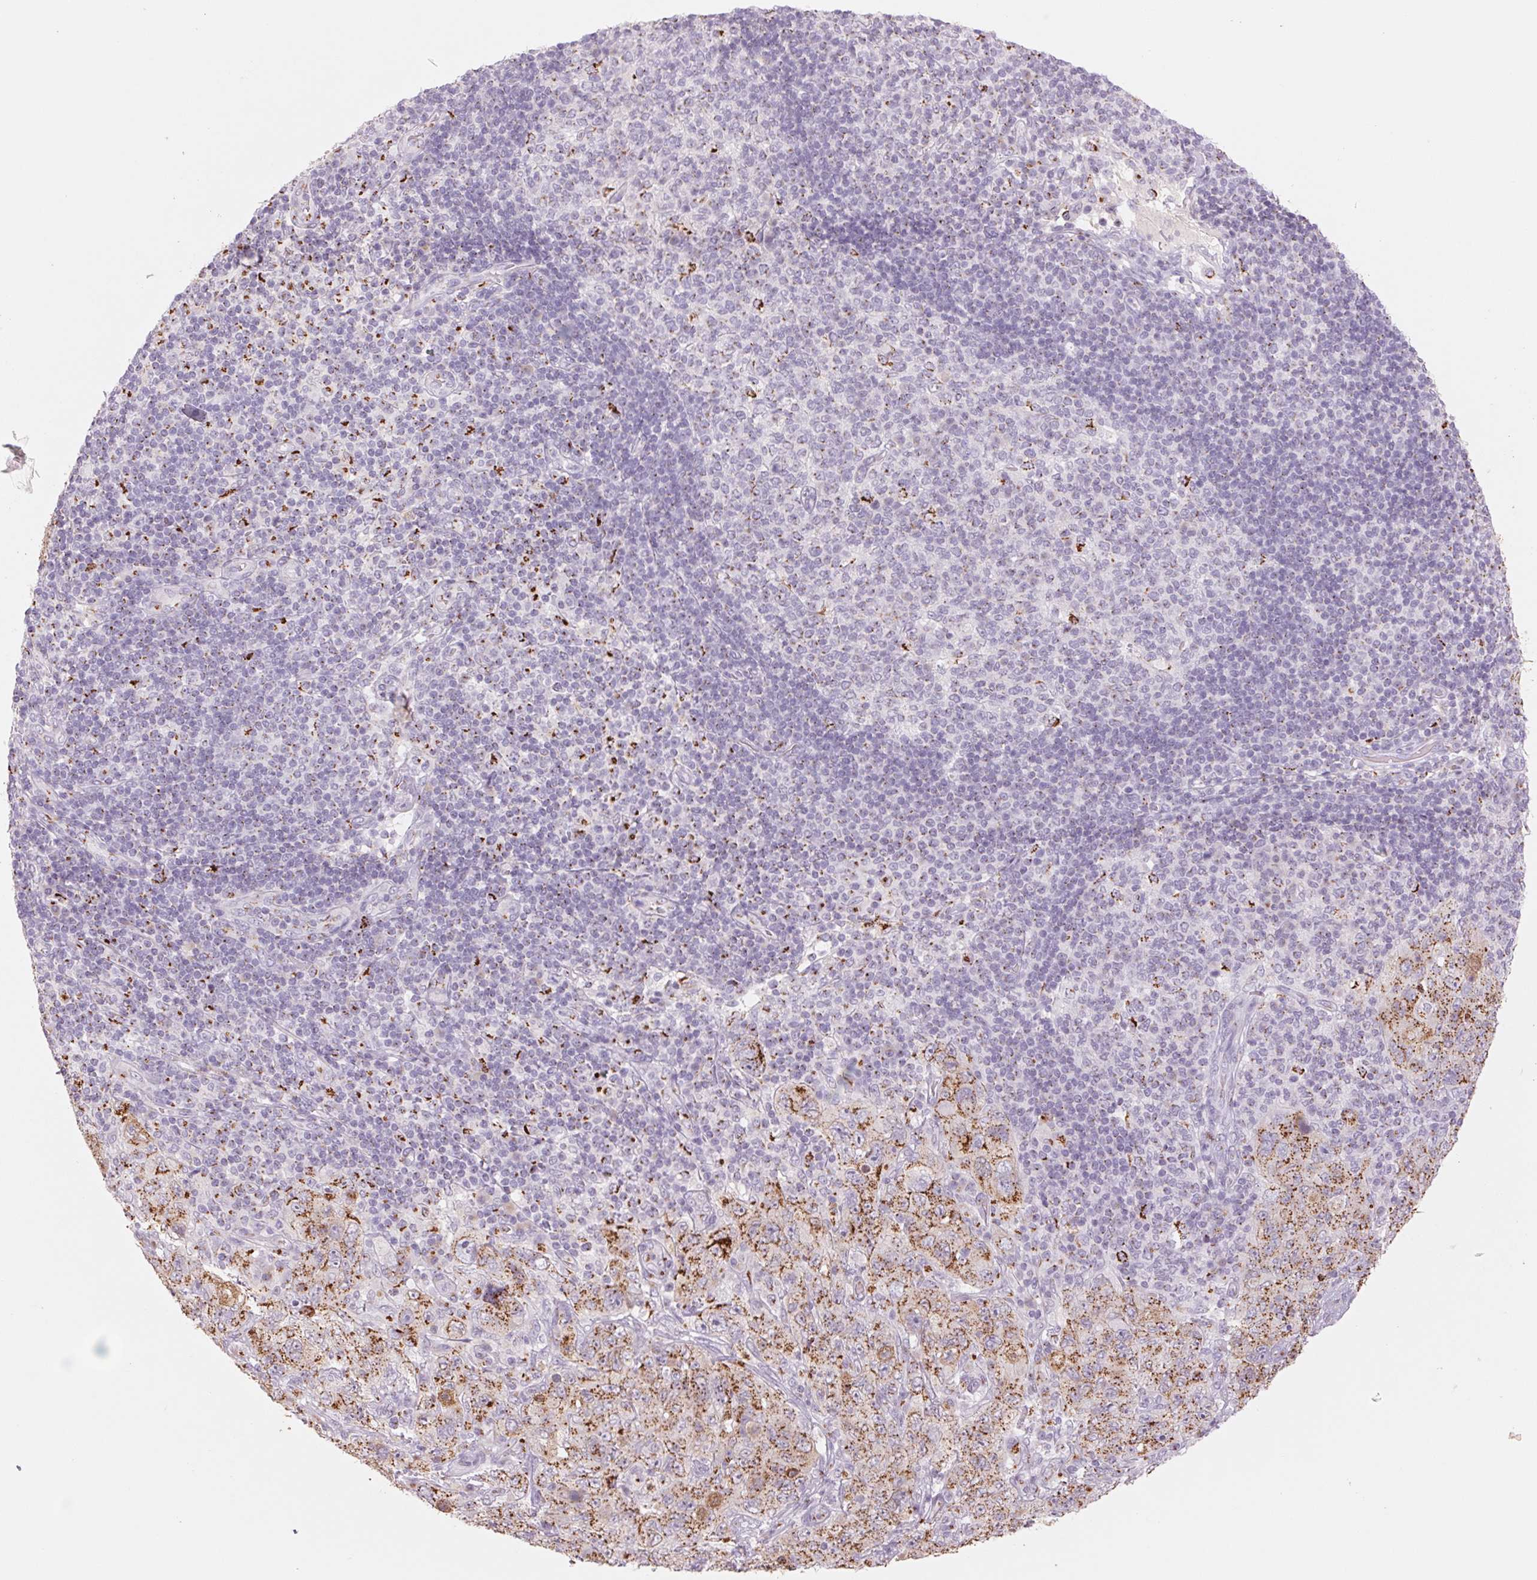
{"staining": {"intensity": "moderate", "quantity": ">75%", "location": "cytoplasmic/membranous"}, "tissue": "pancreatic cancer", "cell_type": "Tumor cells", "image_type": "cancer", "snomed": [{"axis": "morphology", "description": "Adenocarcinoma, NOS"}, {"axis": "topography", "description": "Pancreas"}], "caption": "IHC of human adenocarcinoma (pancreatic) reveals medium levels of moderate cytoplasmic/membranous expression in approximately >75% of tumor cells. (Stains: DAB (3,3'-diaminobenzidine) in brown, nuclei in blue, Microscopy: brightfield microscopy at high magnification).", "gene": "GALNT7", "patient": {"sex": "male", "age": 68}}